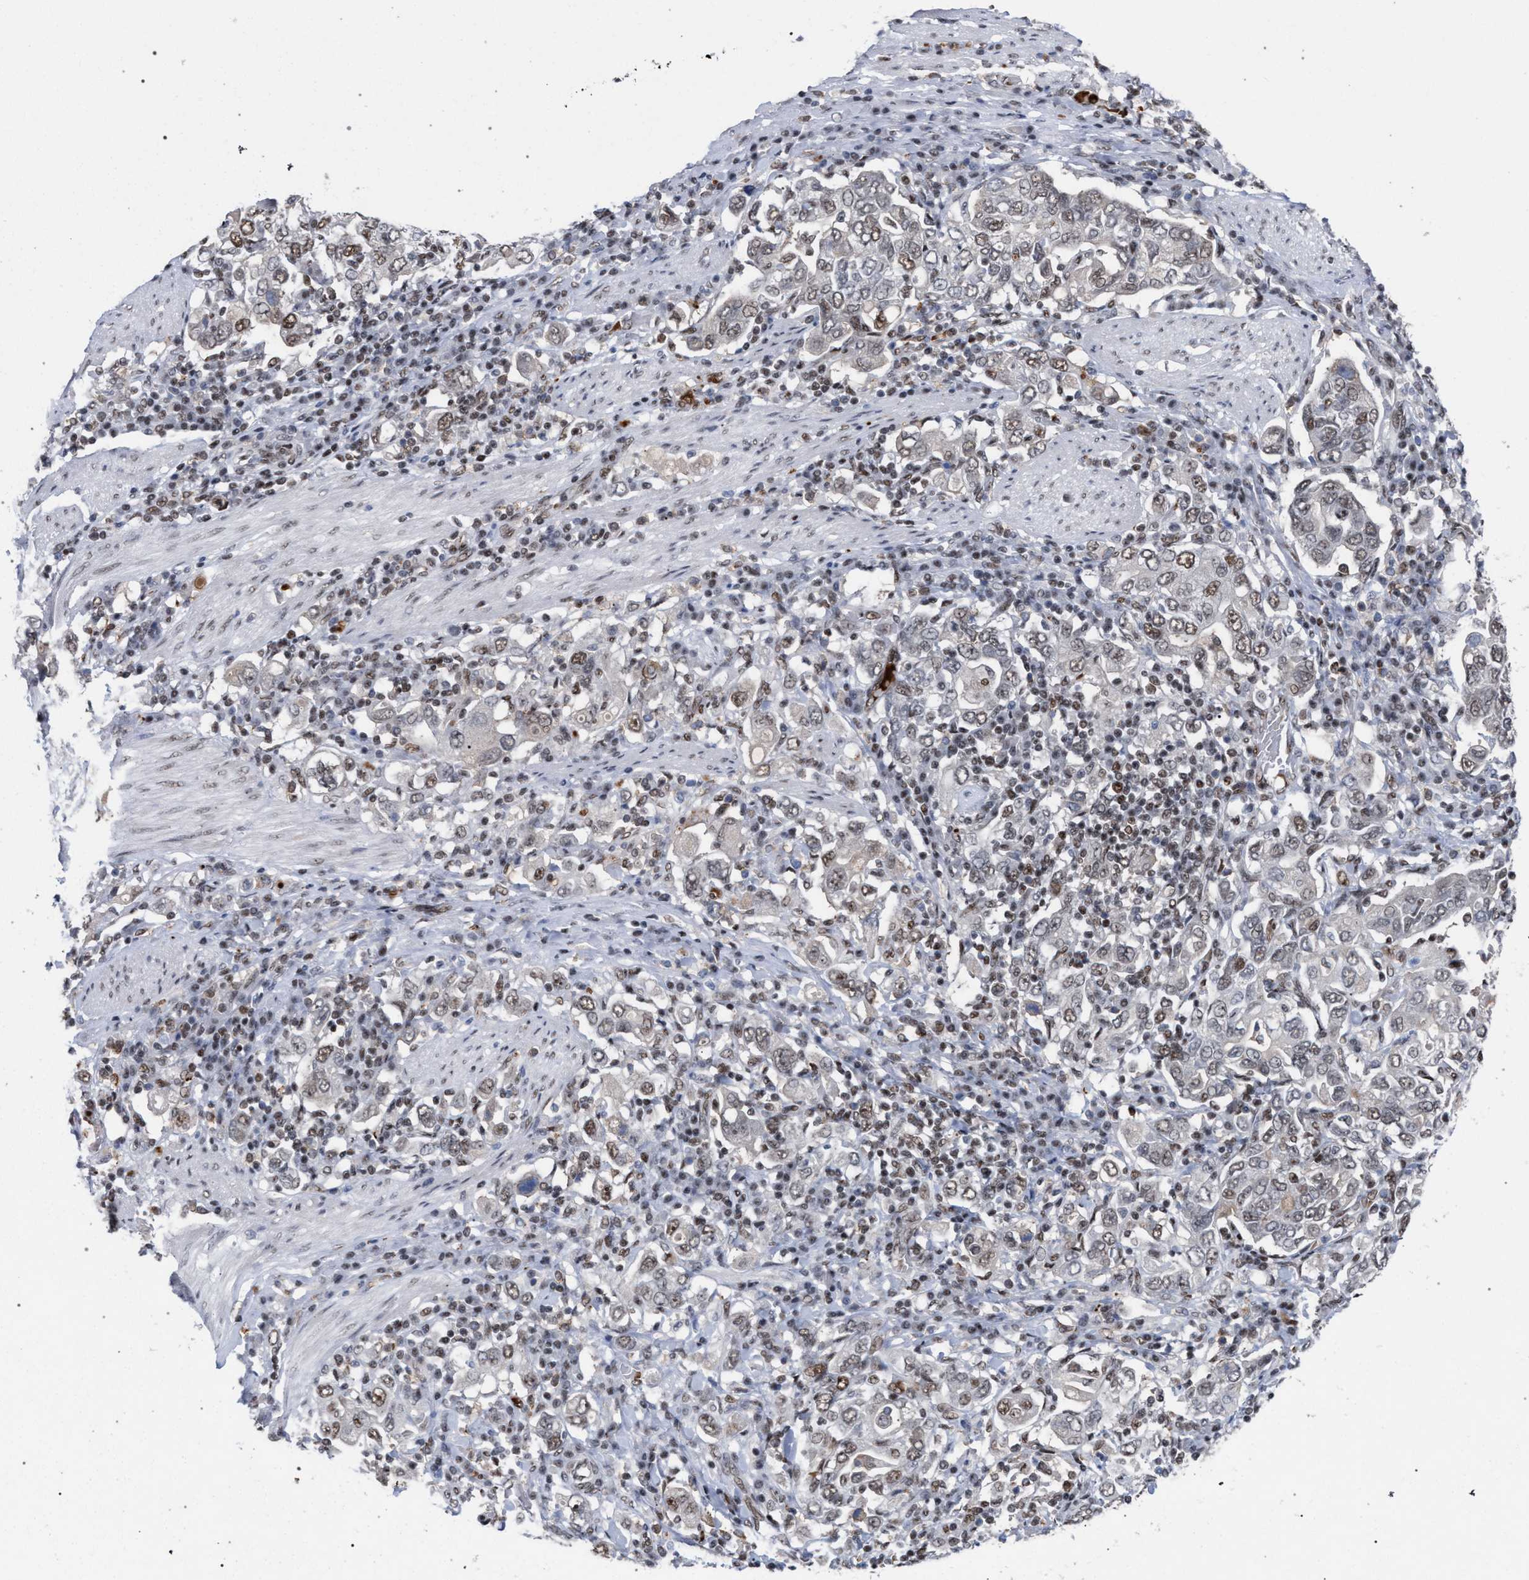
{"staining": {"intensity": "weak", "quantity": ">75%", "location": "nuclear"}, "tissue": "stomach cancer", "cell_type": "Tumor cells", "image_type": "cancer", "snomed": [{"axis": "morphology", "description": "Adenocarcinoma, NOS"}, {"axis": "topography", "description": "Stomach, upper"}], "caption": "Immunohistochemistry (IHC) micrograph of stomach cancer stained for a protein (brown), which exhibits low levels of weak nuclear staining in approximately >75% of tumor cells.", "gene": "SCAF4", "patient": {"sex": "male", "age": 62}}